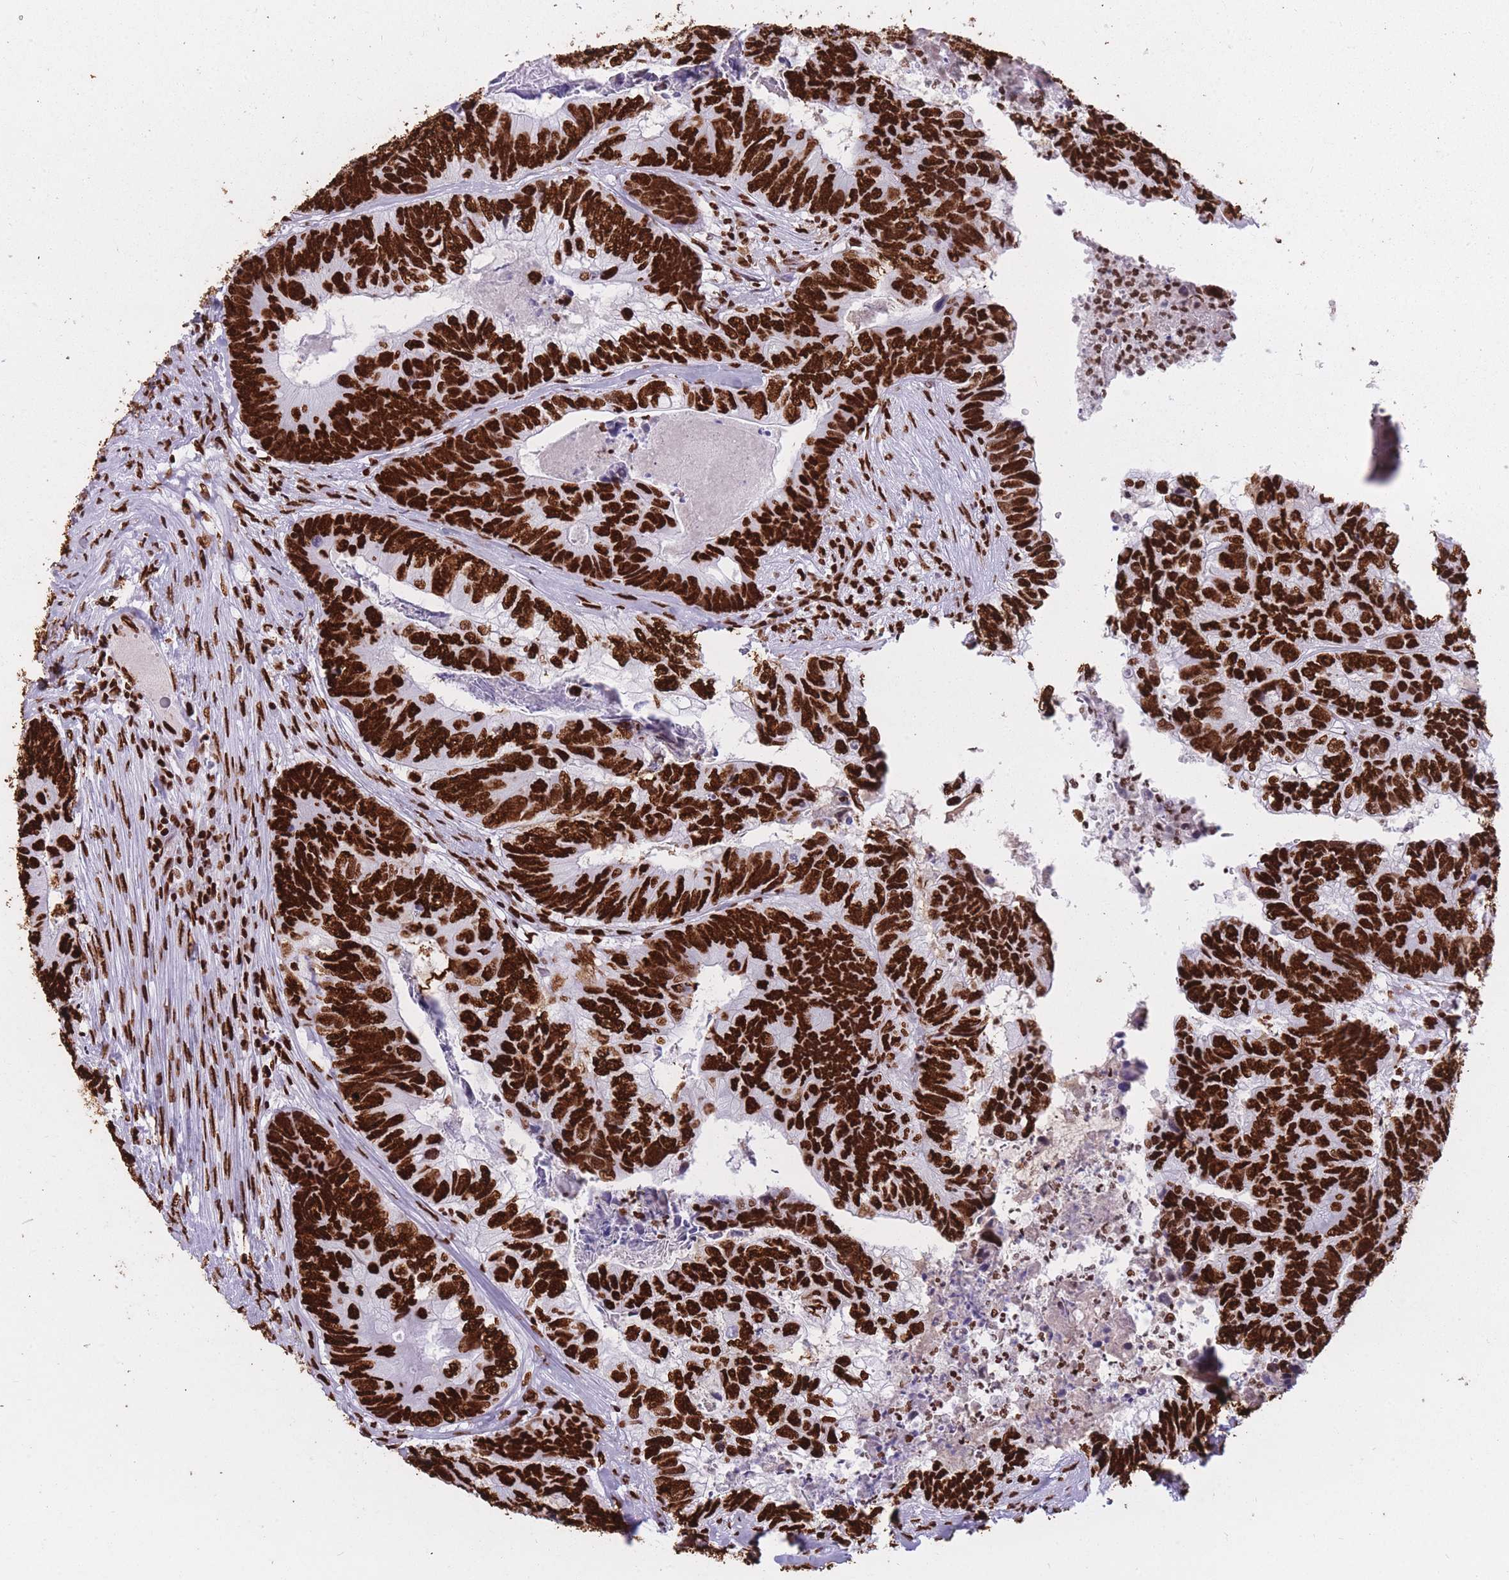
{"staining": {"intensity": "strong", "quantity": ">75%", "location": "nuclear"}, "tissue": "colorectal cancer", "cell_type": "Tumor cells", "image_type": "cancer", "snomed": [{"axis": "morphology", "description": "Adenocarcinoma, NOS"}, {"axis": "topography", "description": "Colon"}], "caption": "The photomicrograph exhibits immunohistochemical staining of colorectal cancer (adenocarcinoma). There is strong nuclear expression is present in about >75% of tumor cells.", "gene": "HNRNPUL1", "patient": {"sex": "female", "age": 67}}